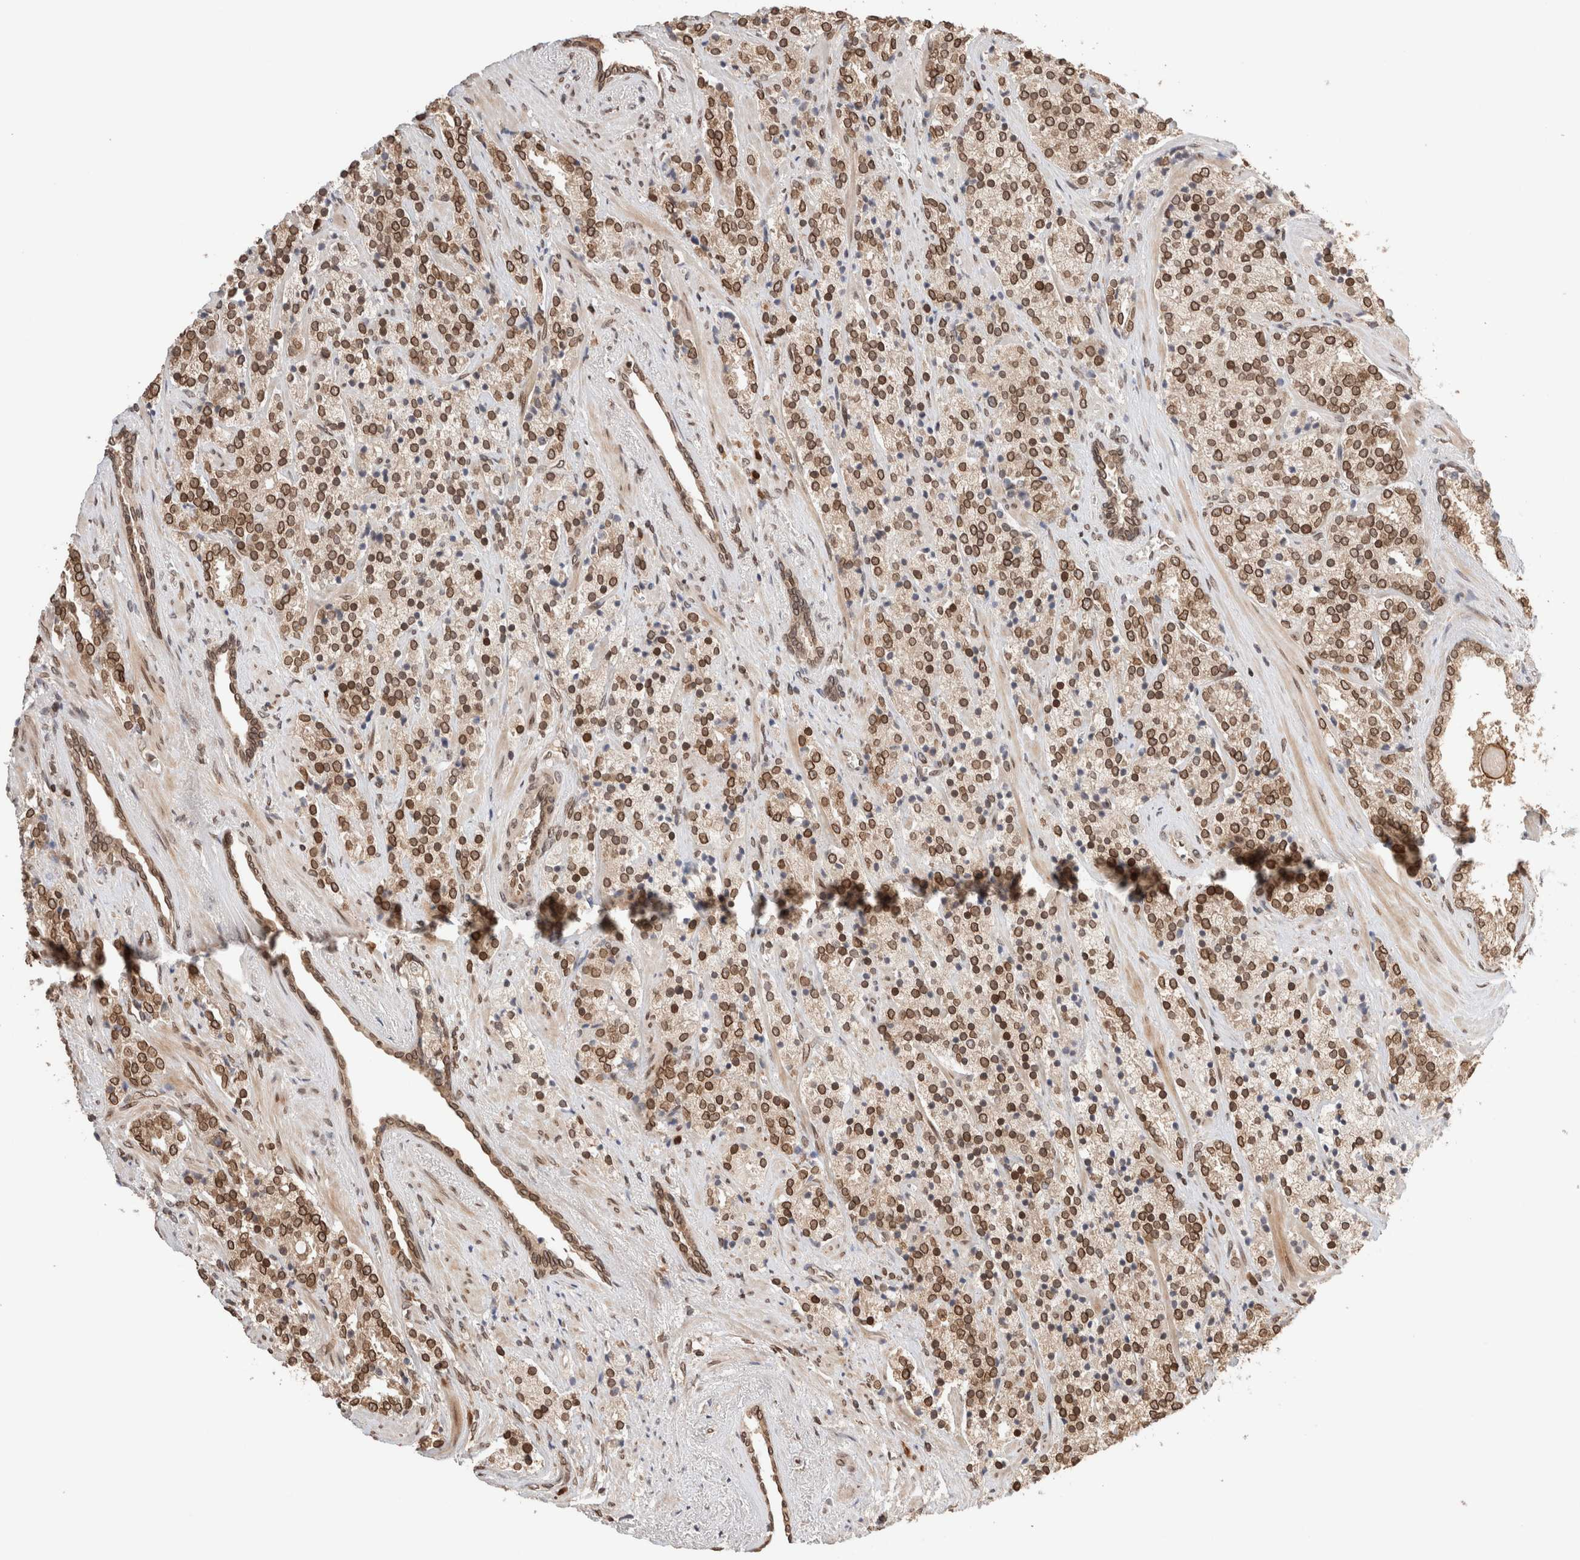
{"staining": {"intensity": "strong", "quantity": ">75%", "location": "cytoplasmic/membranous,nuclear"}, "tissue": "prostate cancer", "cell_type": "Tumor cells", "image_type": "cancer", "snomed": [{"axis": "morphology", "description": "Adenocarcinoma, High grade"}, {"axis": "topography", "description": "Prostate"}], "caption": "IHC staining of prostate adenocarcinoma (high-grade), which displays high levels of strong cytoplasmic/membranous and nuclear staining in about >75% of tumor cells indicating strong cytoplasmic/membranous and nuclear protein staining. The staining was performed using DAB (brown) for protein detection and nuclei were counterstained in hematoxylin (blue).", "gene": "TPR", "patient": {"sex": "male", "age": 71}}